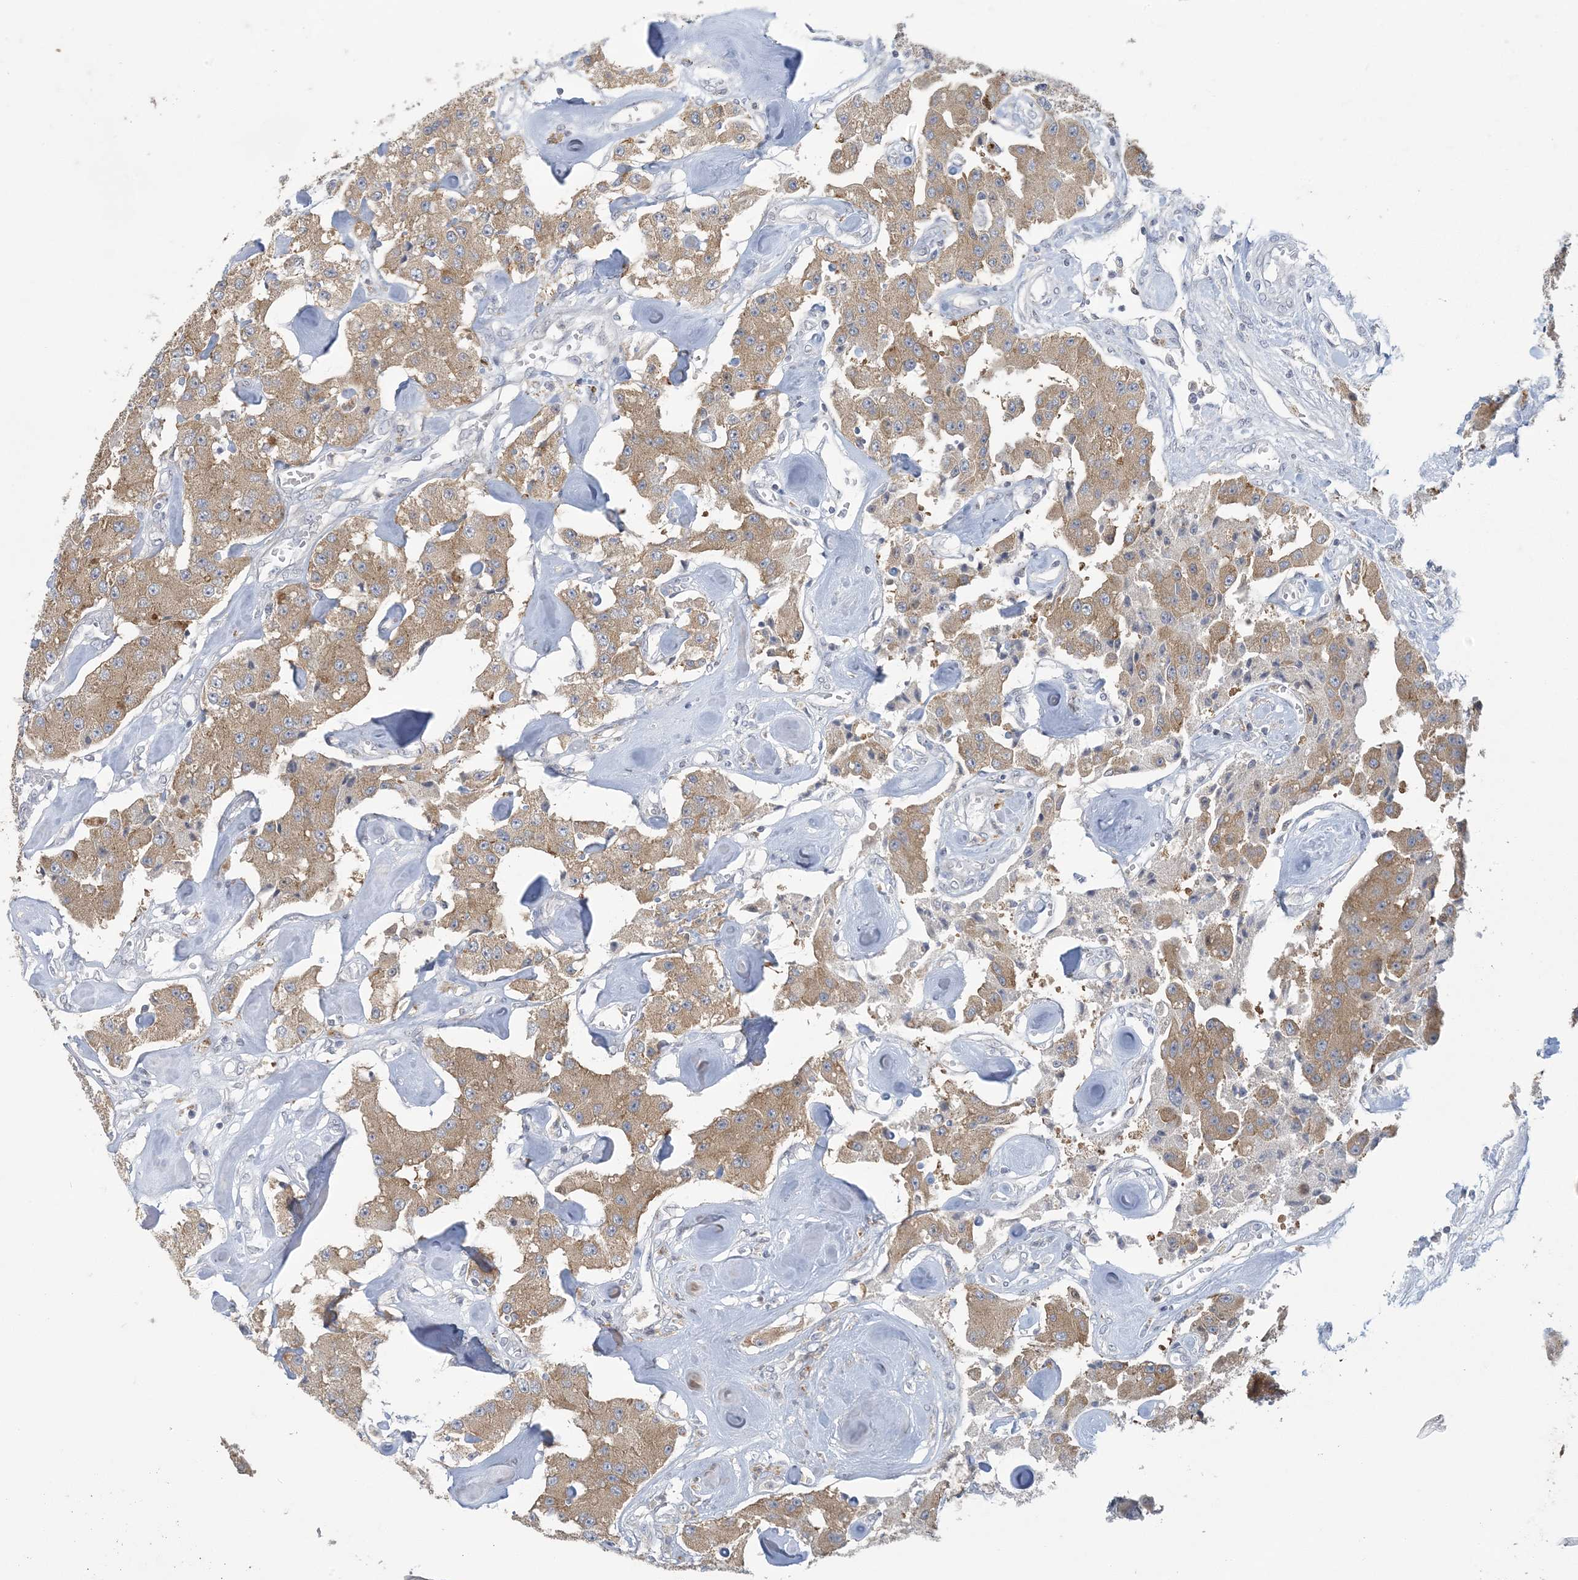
{"staining": {"intensity": "moderate", "quantity": ">75%", "location": "cytoplasmic/membranous"}, "tissue": "carcinoid", "cell_type": "Tumor cells", "image_type": "cancer", "snomed": [{"axis": "morphology", "description": "Carcinoid, malignant, NOS"}, {"axis": "topography", "description": "Pancreas"}], "caption": "Carcinoid stained with DAB (3,3'-diaminobenzidine) immunohistochemistry (IHC) reveals medium levels of moderate cytoplasmic/membranous positivity in about >75% of tumor cells. (Stains: DAB in brown, nuclei in blue, Microscopy: brightfield microscopy at high magnification).", "gene": "KIF3A", "patient": {"sex": "male", "age": 41}}